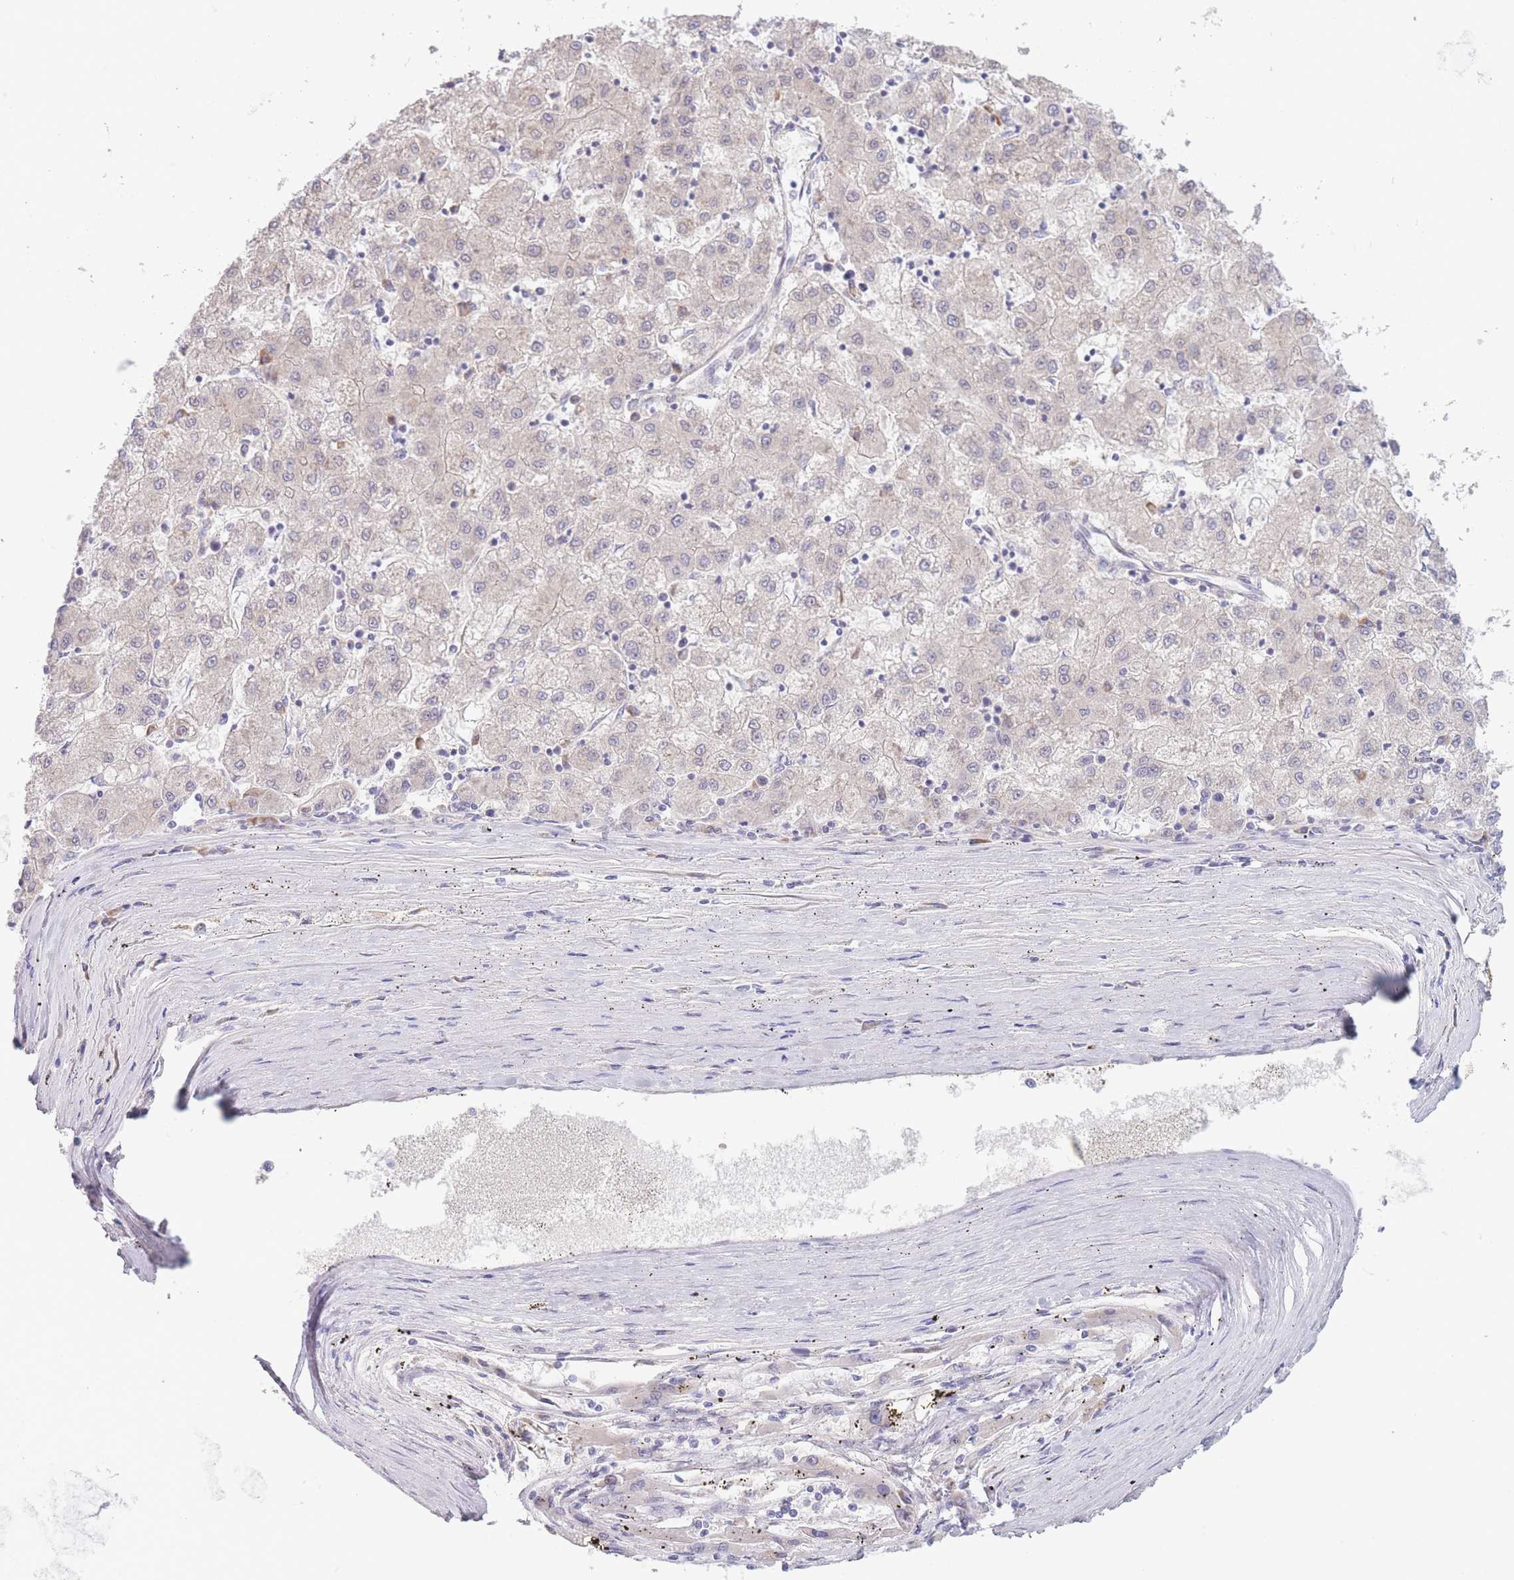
{"staining": {"intensity": "negative", "quantity": "none", "location": "none"}, "tissue": "liver cancer", "cell_type": "Tumor cells", "image_type": "cancer", "snomed": [{"axis": "morphology", "description": "Carcinoma, Hepatocellular, NOS"}, {"axis": "topography", "description": "Liver"}], "caption": "IHC of human hepatocellular carcinoma (liver) demonstrates no staining in tumor cells. (DAB (3,3'-diaminobenzidine) immunohistochemistry visualized using brightfield microscopy, high magnification).", "gene": "FAM227B", "patient": {"sex": "male", "age": 72}}